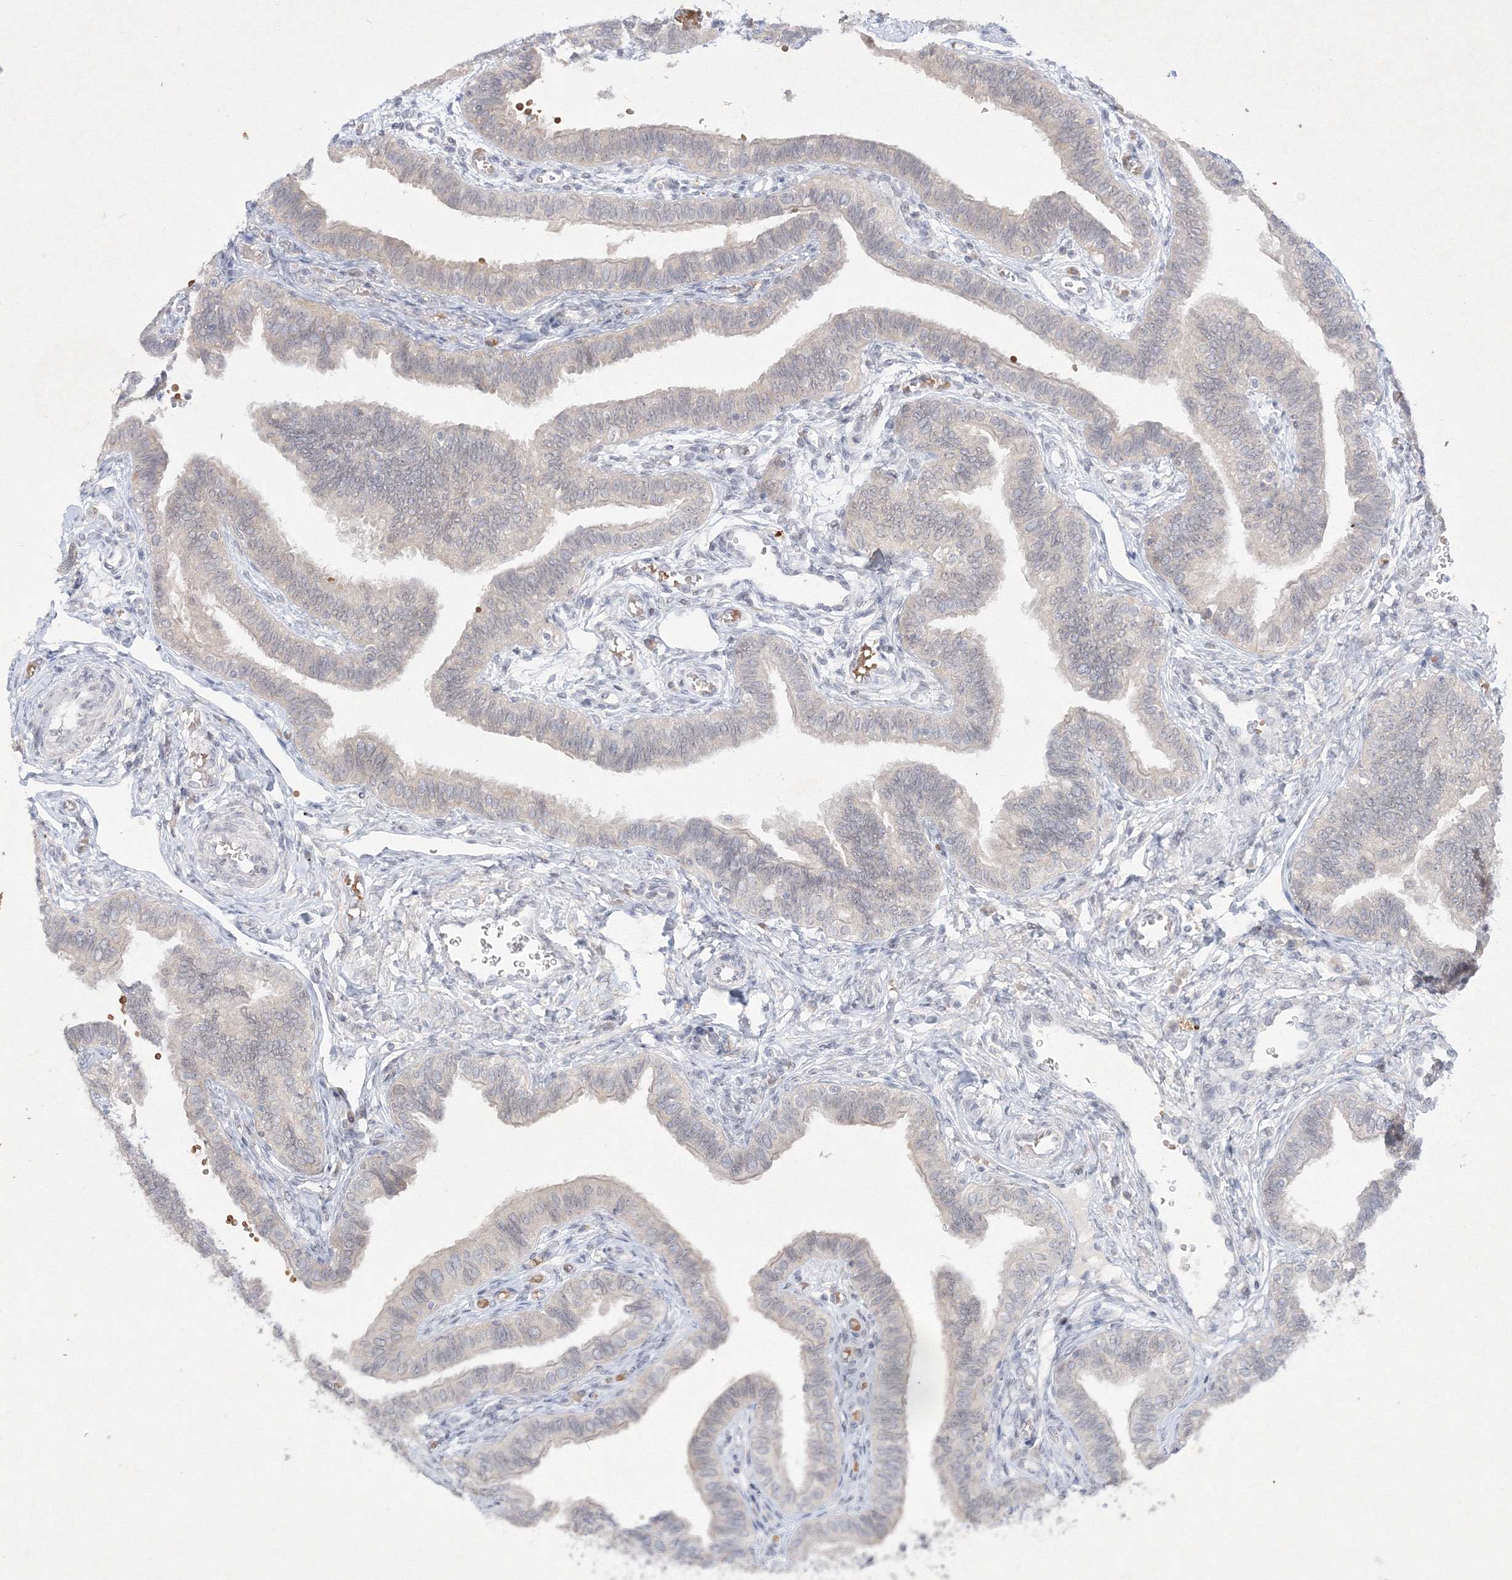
{"staining": {"intensity": "weak", "quantity": "25%-75%", "location": "cytoplasmic/membranous,nuclear"}, "tissue": "fallopian tube", "cell_type": "Glandular cells", "image_type": "normal", "snomed": [{"axis": "morphology", "description": "Normal tissue, NOS"}, {"axis": "topography", "description": "Fallopian tube"}], "caption": "The image demonstrates immunohistochemical staining of unremarkable fallopian tube. There is weak cytoplasmic/membranous,nuclear positivity is appreciated in about 25%-75% of glandular cells. (brown staining indicates protein expression, while blue staining denotes nuclei).", "gene": "NXPE3", "patient": {"sex": "female", "age": 39}}